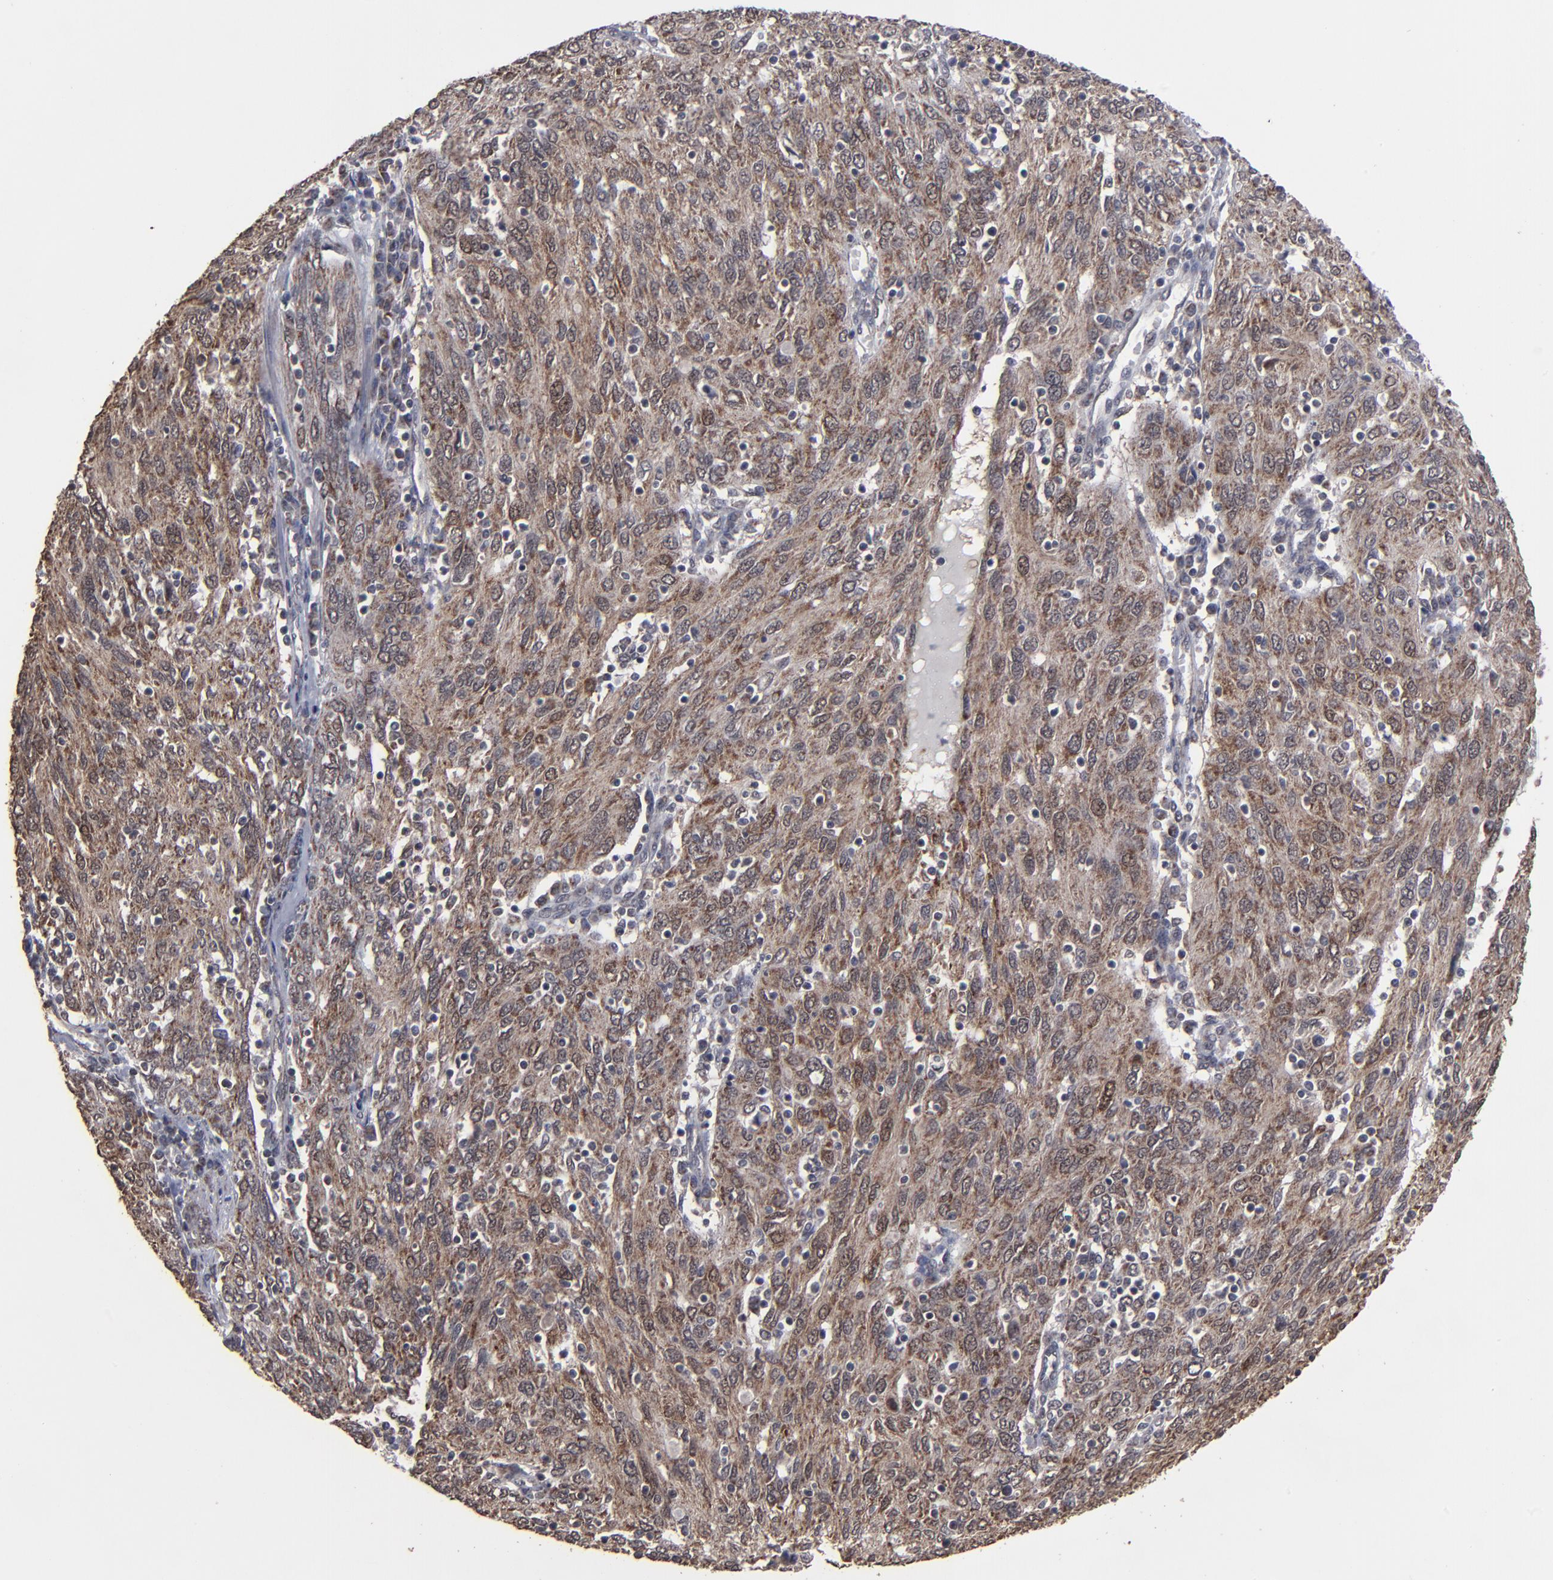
{"staining": {"intensity": "moderate", "quantity": ">75%", "location": "cytoplasmic/membranous"}, "tissue": "ovarian cancer", "cell_type": "Tumor cells", "image_type": "cancer", "snomed": [{"axis": "morphology", "description": "Carcinoma, endometroid"}, {"axis": "topography", "description": "Ovary"}], "caption": "This is an image of immunohistochemistry (IHC) staining of endometroid carcinoma (ovarian), which shows moderate expression in the cytoplasmic/membranous of tumor cells.", "gene": "BNIP3", "patient": {"sex": "female", "age": 50}}